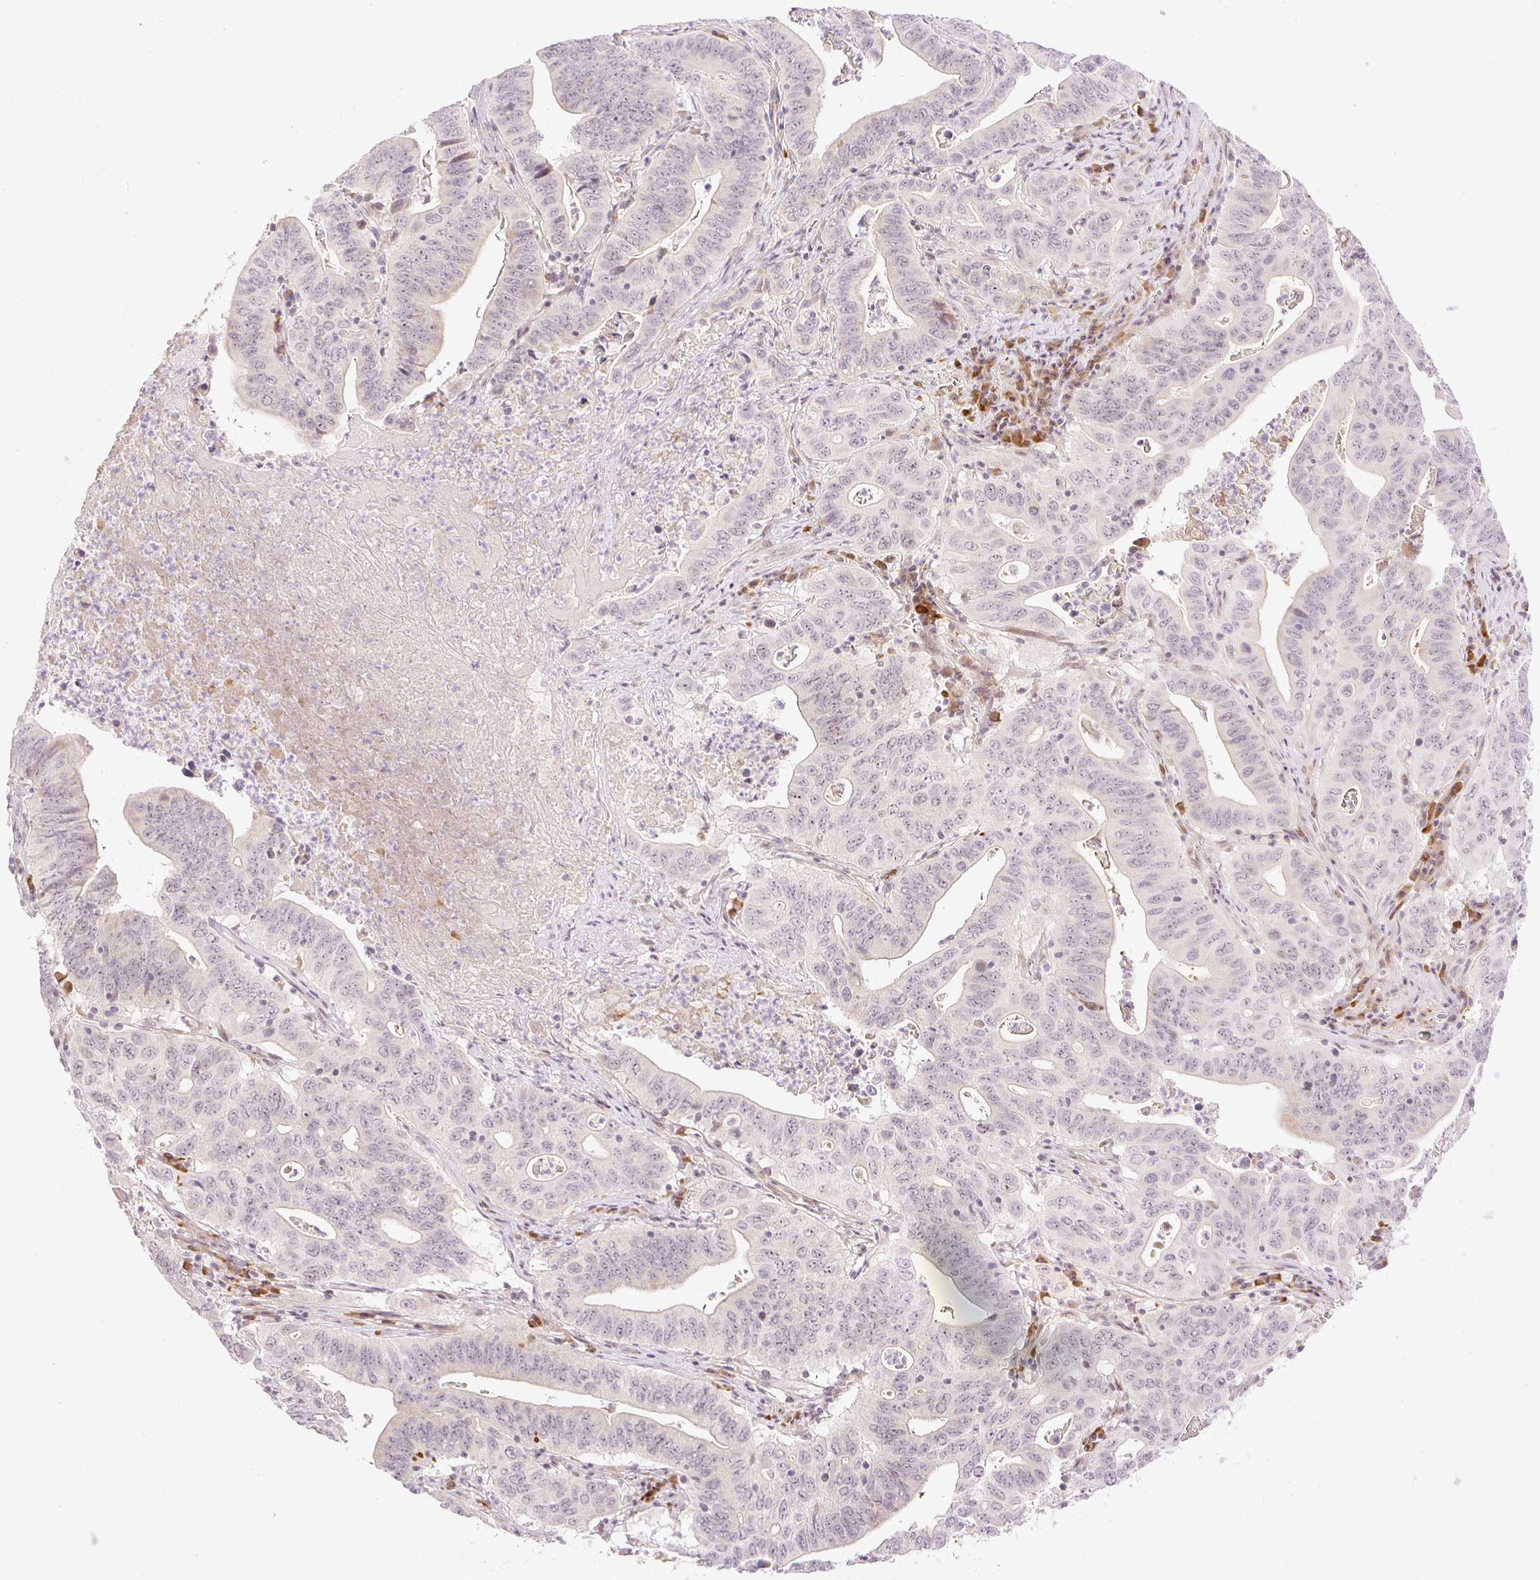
{"staining": {"intensity": "weak", "quantity": "25%-75%", "location": "nuclear"}, "tissue": "lung cancer", "cell_type": "Tumor cells", "image_type": "cancer", "snomed": [{"axis": "morphology", "description": "Adenocarcinoma, NOS"}, {"axis": "topography", "description": "Lung"}], "caption": "An IHC micrograph of neoplastic tissue is shown. Protein staining in brown labels weak nuclear positivity in adenocarcinoma (lung) within tumor cells. The protein is shown in brown color, while the nuclei are stained blue.", "gene": "AAR2", "patient": {"sex": "female", "age": 60}}